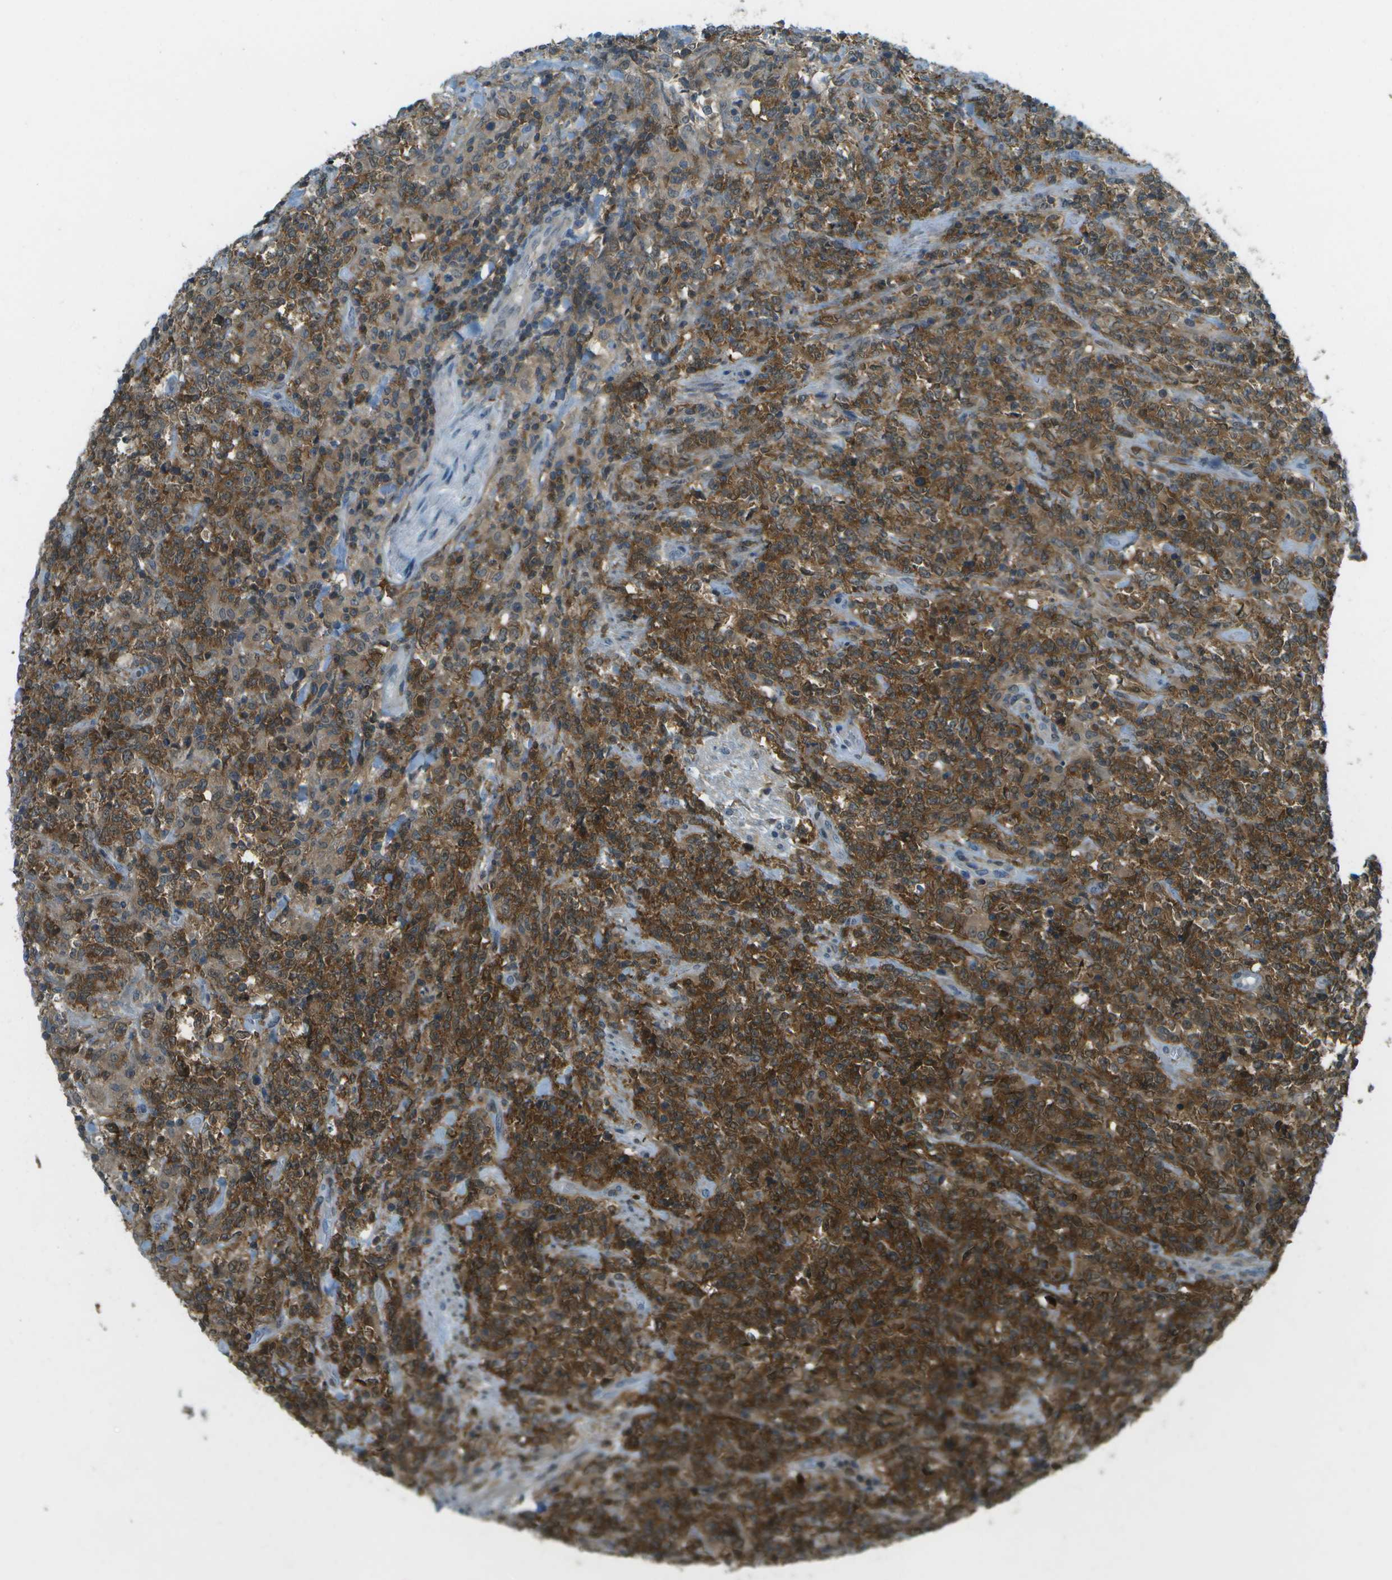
{"staining": {"intensity": "strong", "quantity": ">75%", "location": "cytoplasmic/membranous"}, "tissue": "lymphoma", "cell_type": "Tumor cells", "image_type": "cancer", "snomed": [{"axis": "morphology", "description": "Malignant lymphoma, non-Hodgkin's type, High grade"}, {"axis": "topography", "description": "Soft tissue"}], "caption": "High-grade malignant lymphoma, non-Hodgkin's type tissue displays strong cytoplasmic/membranous expression in about >75% of tumor cells The staining is performed using DAB (3,3'-diaminobenzidine) brown chromogen to label protein expression. The nuclei are counter-stained blue using hematoxylin.", "gene": "CDH23", "patient": {"sex": "male", "age": 18}}